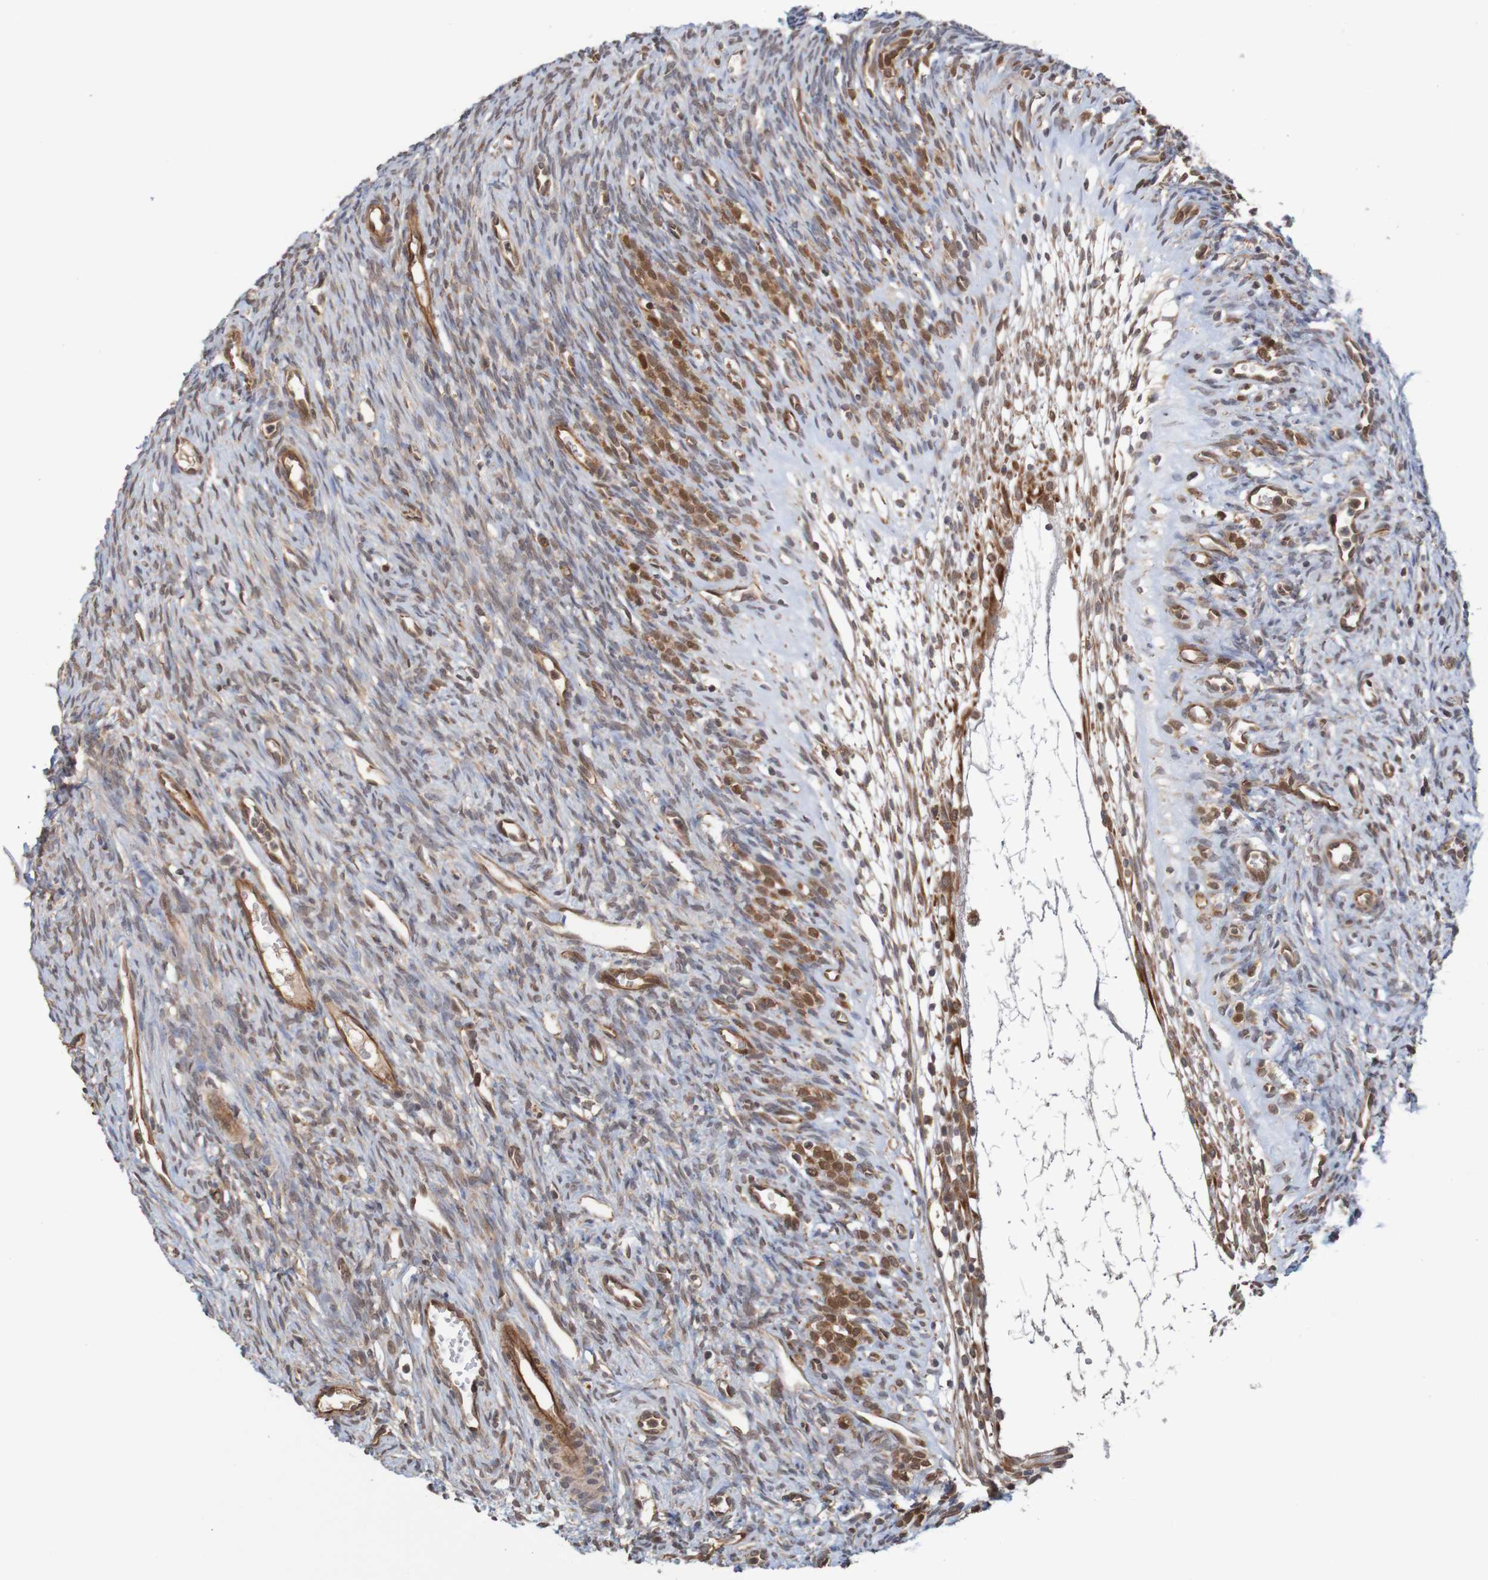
{"staining": {"intensity": "moderate", "quantity": ">75%", "location": "cytoplasmic/membranous"}, "tissue": "ovary", "cell_type": "Ovarian stroma cells", "image_type": "normal", "snomed": [{"axis": "morphology", "description": "Normal tissue, NOS"}, {"axis": "topography", "description": "Ovary"}], "caption": "Protein analysis of normal ovary reveals moderate cytoplasmic/membranous expression in about >75% of ovarian stroma cells. The protein of interest is stained brown, and the nuclei are stained in blue (DAB IHC with brightfield microscopy, high magnification).", "gene": "MRPL52", "patient": {"sex": "female", "age": 33}}